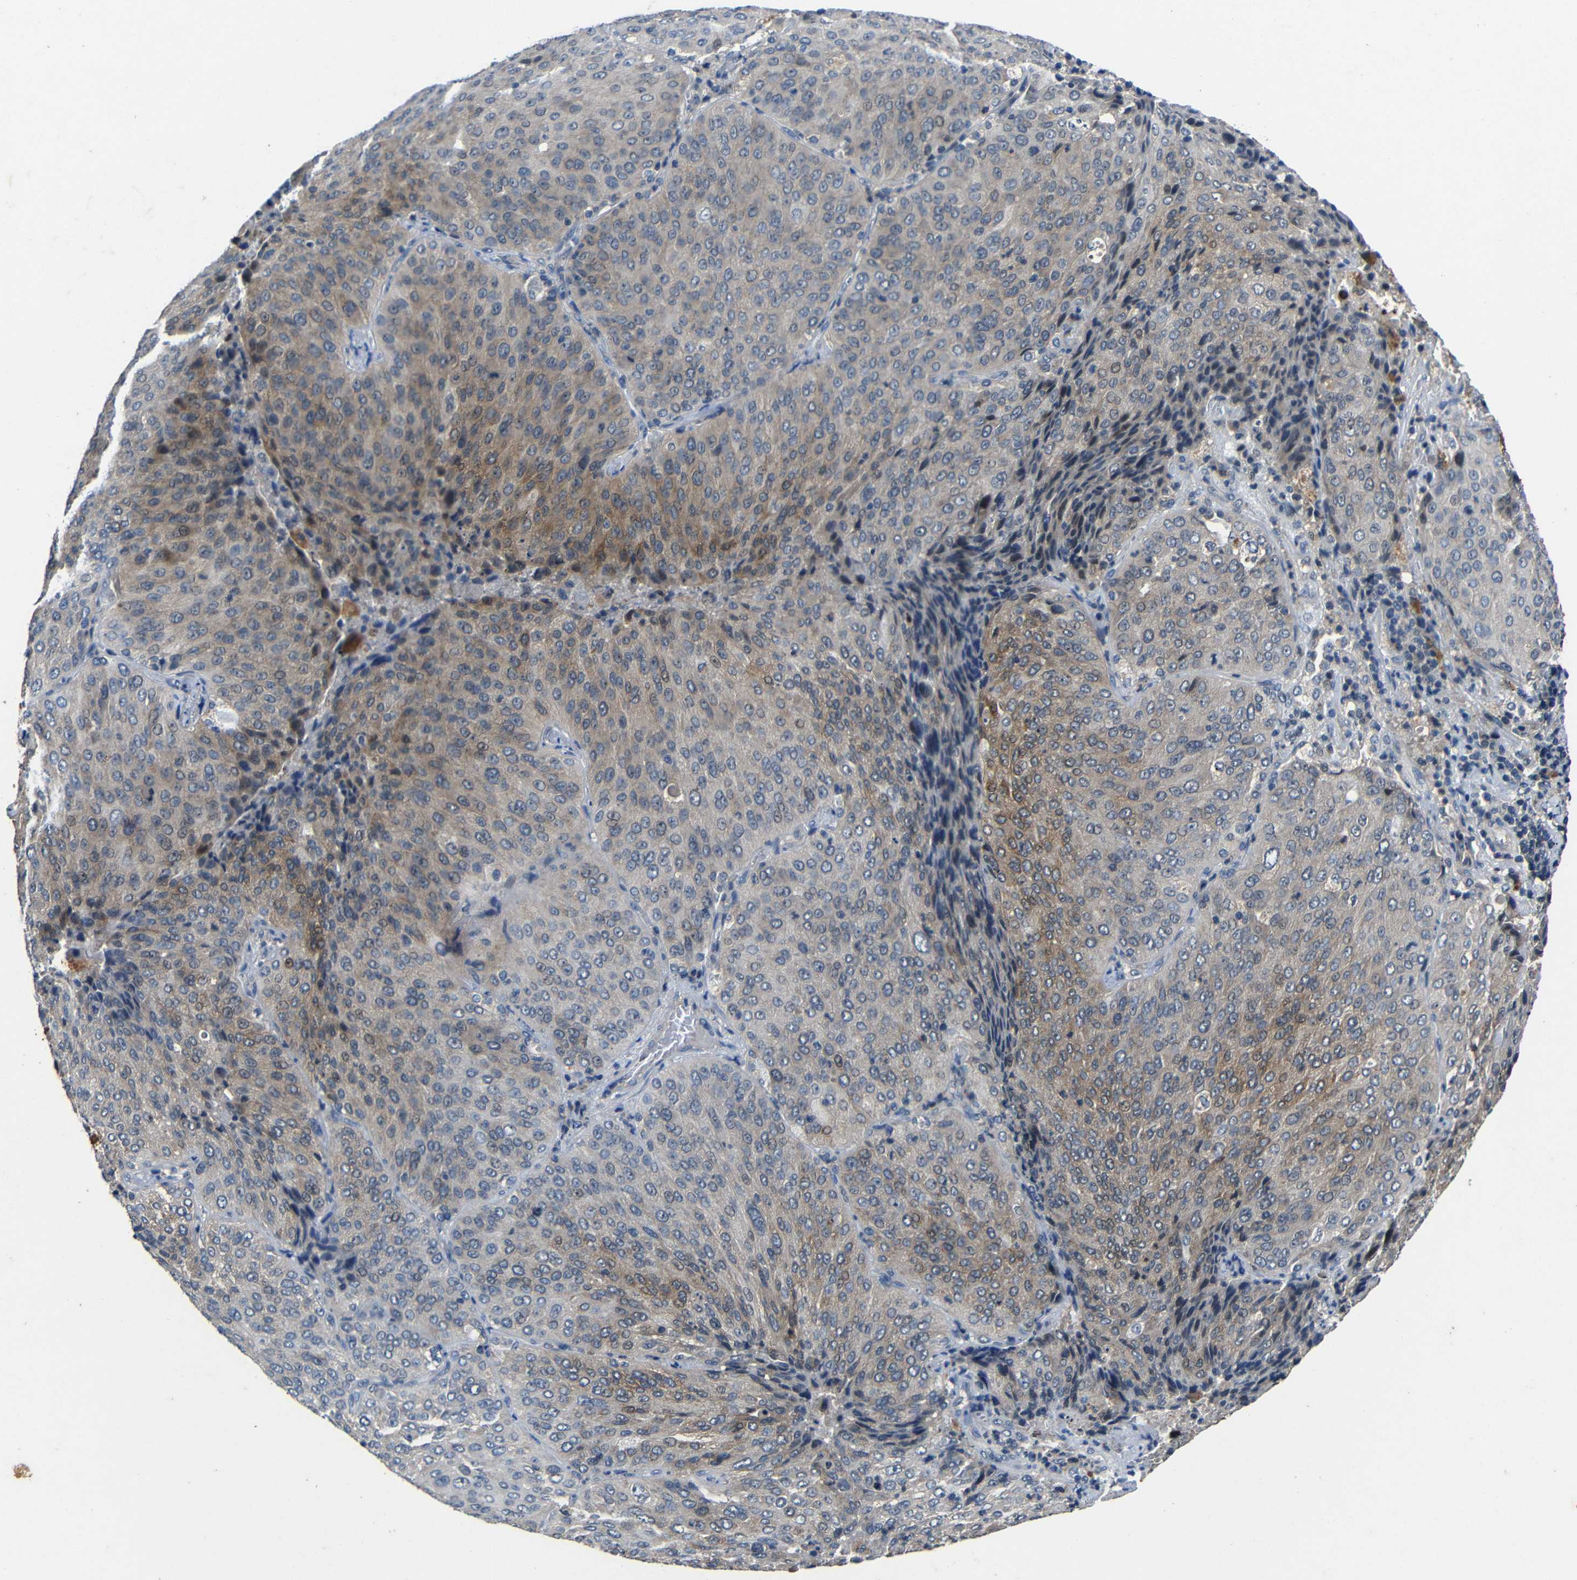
{"staining": {"intensity": "moderate", "quantity": "<25%", "location": "cytoplasmic/membranous"}, "tissue": "lung cancer", "cell_type": "Tumor cells", "image_type": "cancer", "snomed": [{"axis": "morphology", "description": "Squamous cell carcinoma, NOS"}, {"axis": "topography", "description": "Lung"}], "caption": "Tumor cells show moderate cytoplasmic/membranous positivity in about <25% of cells in lung cancer. The protein of interest is stained brown, and the nuclei are stained in blue (DAB (3,3'-diaminobenzidine) IHC with brightfield microscopy, high magnification).", "gene": "C6orf89", "patient": {"sex": "male", "age": 54}}